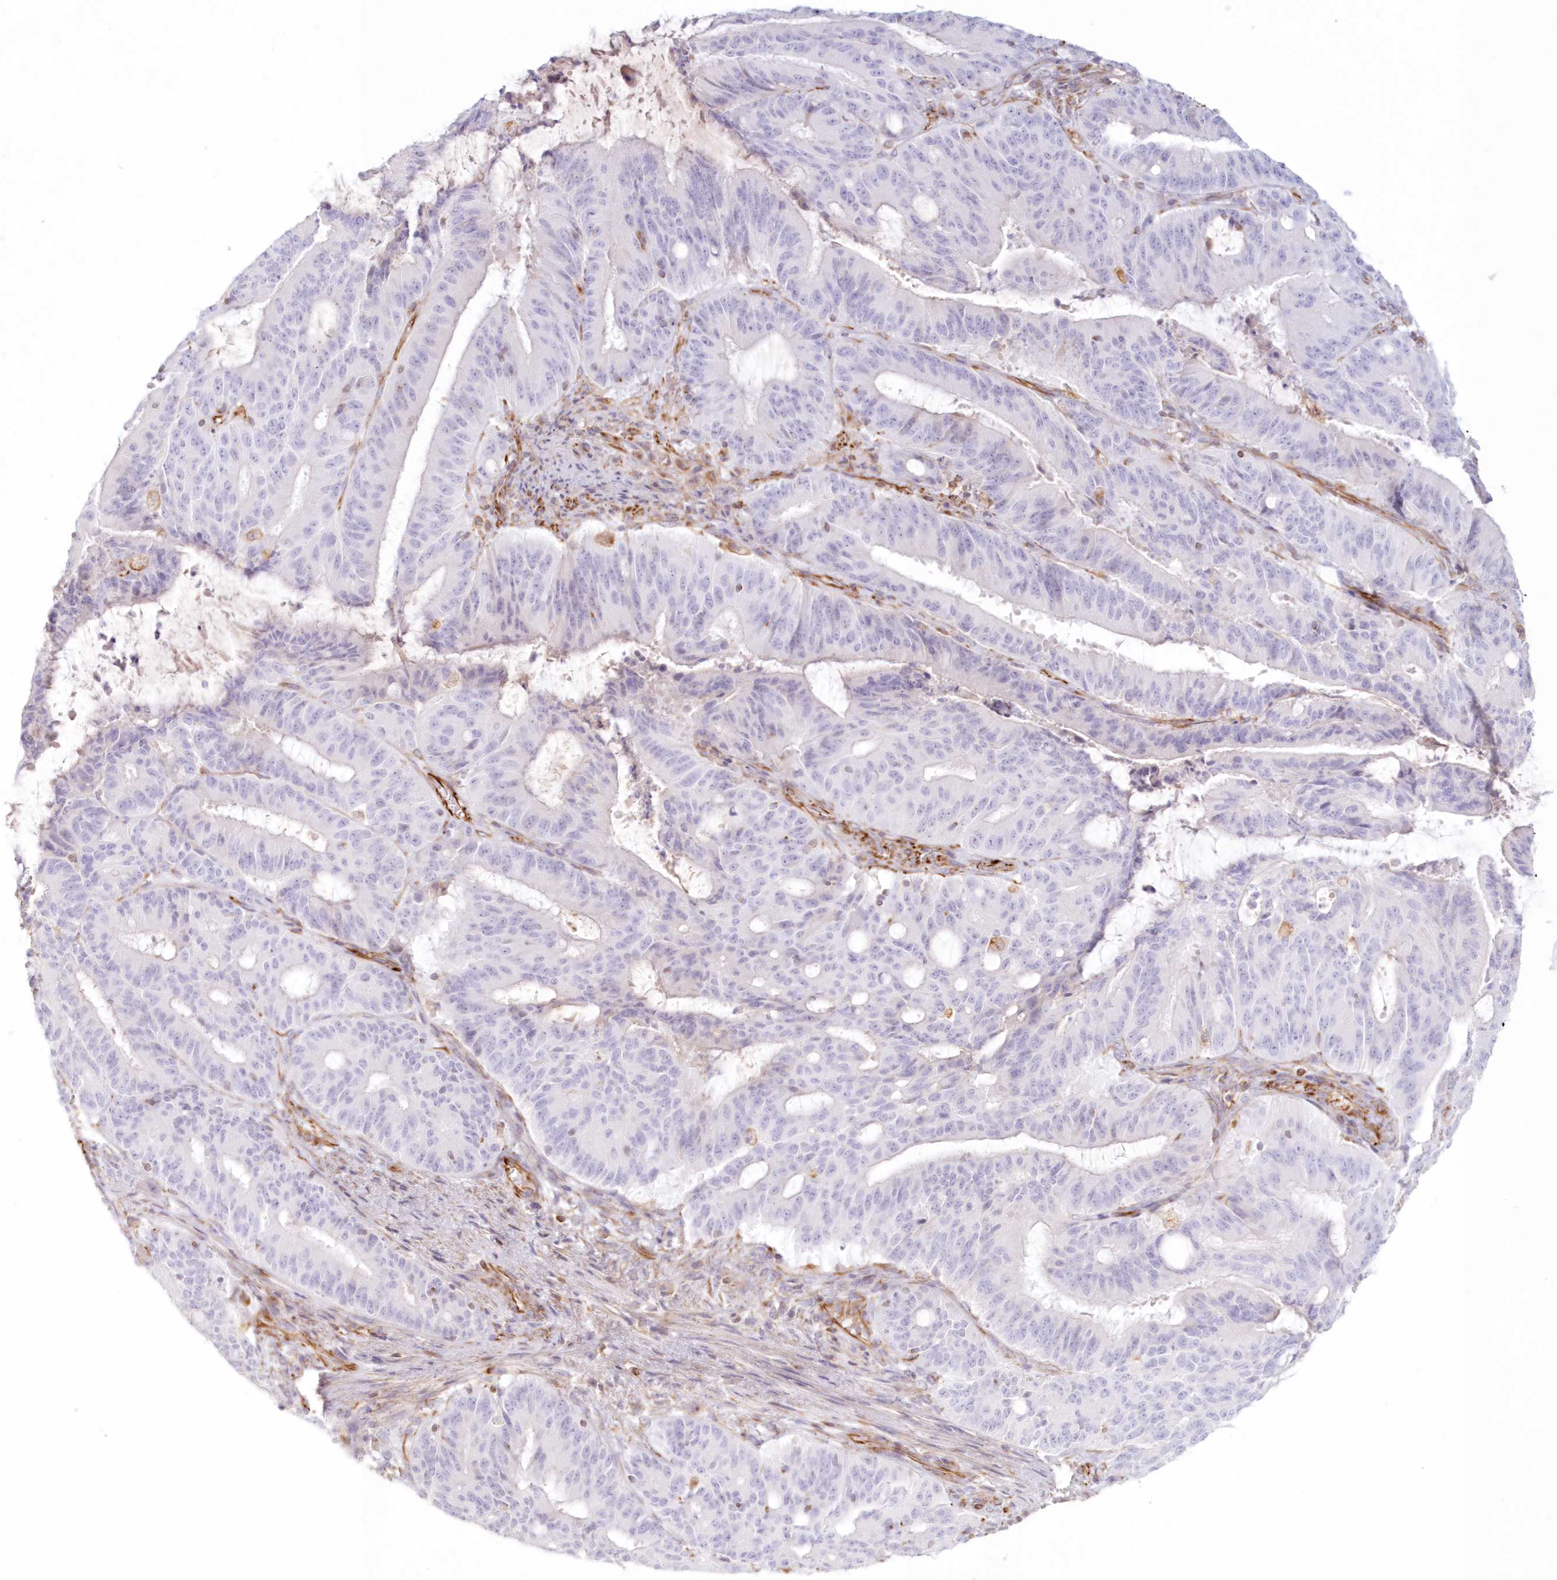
{"staining": {"intensity": "negative", "quantity": "none", "location": "none"}, "tissue": "liver cancer", "cell_type": "Tumor cells", "image_type": "cancer", "snomed": [{"axis": "morphology", "description": "Normal tissue, NOS"}, {"axis": "morphology", "description": "Cholangiocarcinoma"}, {"axis": "topography", "description": "Liver"}, {"axis": "topography", "description": "Peripheral nerve tissue"}], "caption": "Immunohistochemistry of human liver cholangiocarcinoma displays no expression in tumor cells. The staining was performed using DAB (3,3'-diaminobenzidine) to visualize the protein expression in brown, while the nuclei were stained in blue with hematoxylin (Magnification: 20x).", "gene": "DMRTB1", "patient": {"sex": "female", "age": 73}}